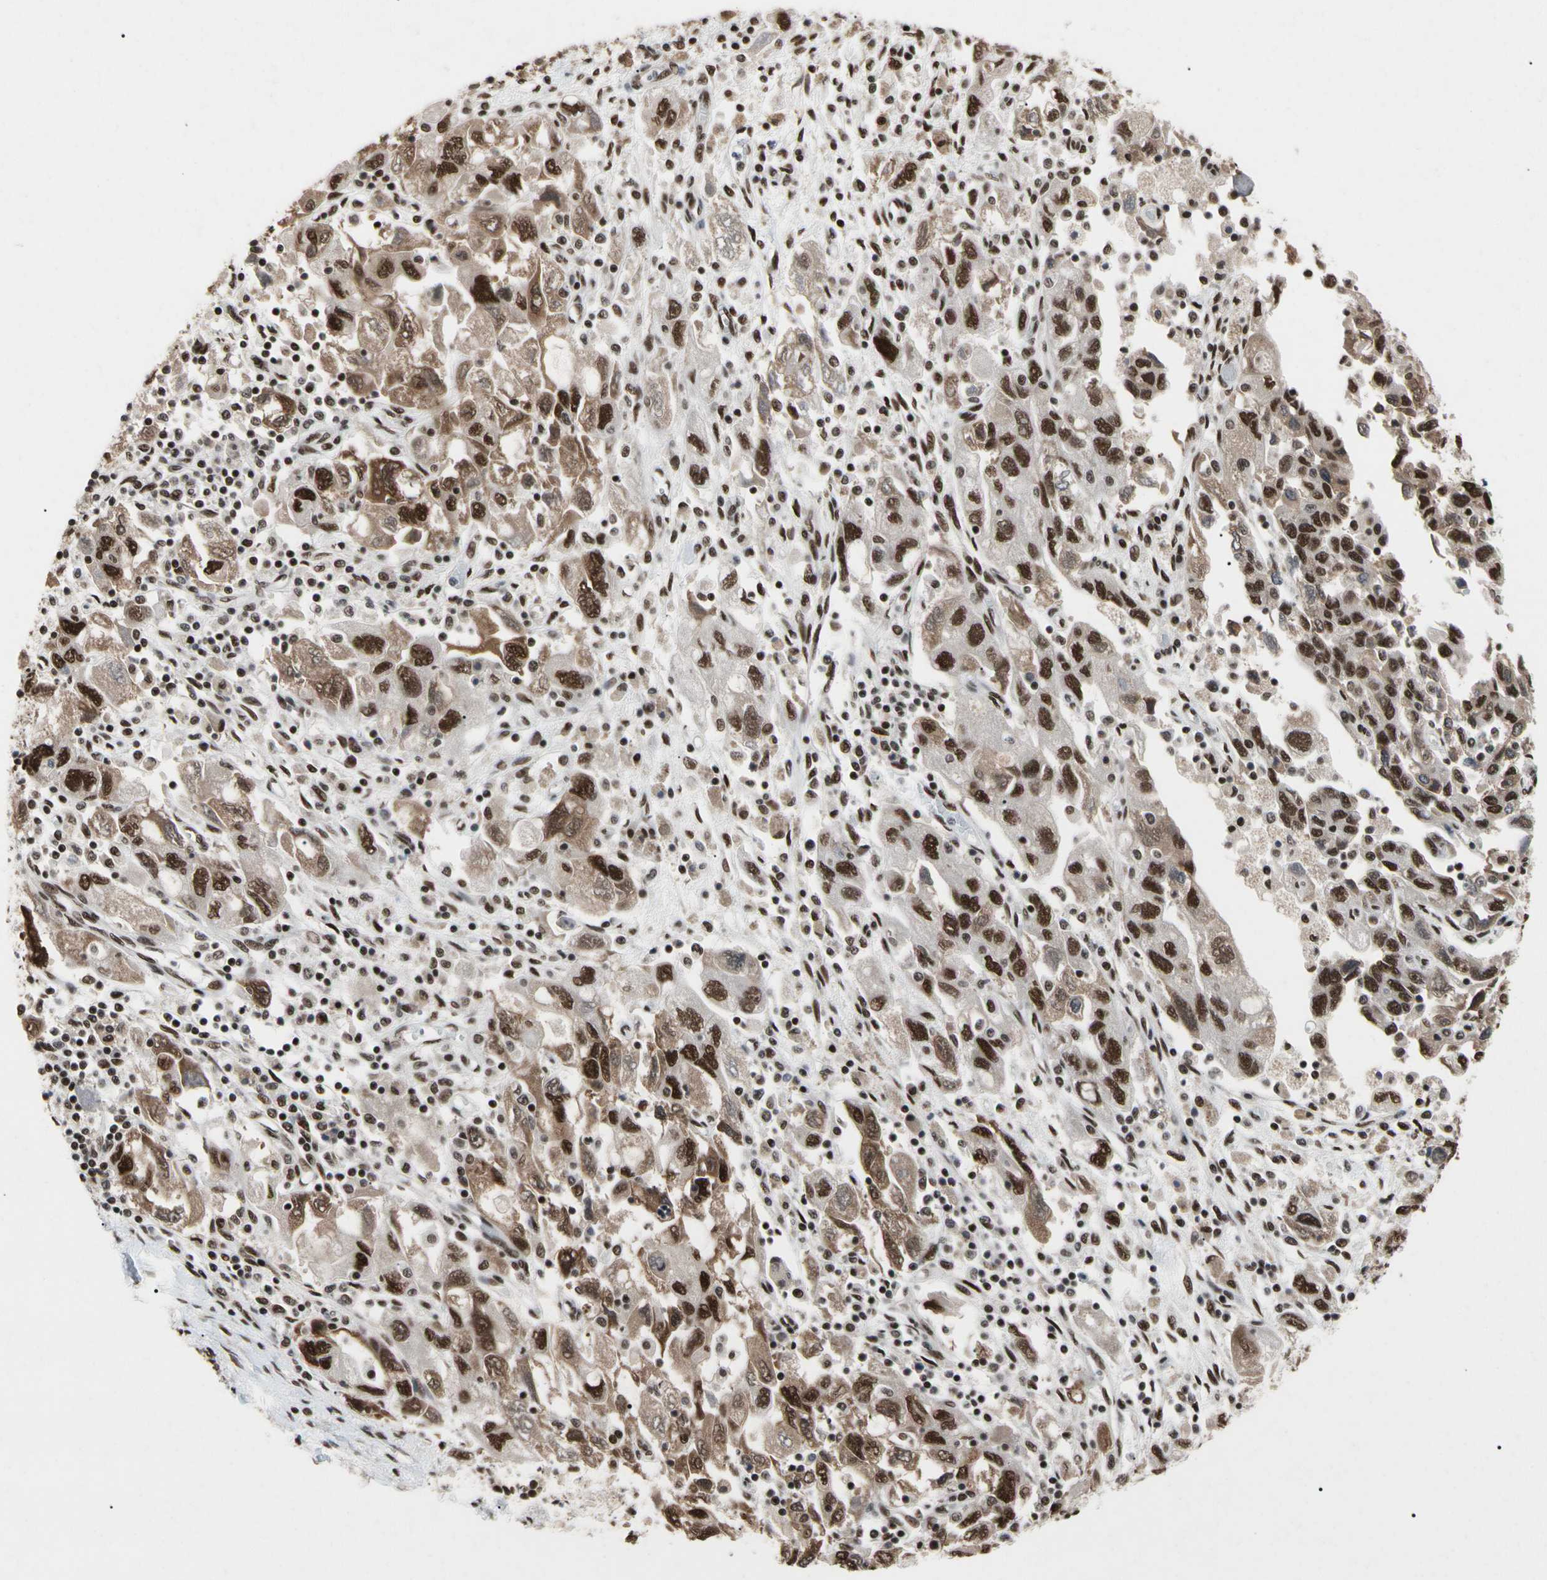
{"staining": {"intensity": "strong", "quantity": ">75%", "location": "cytoplasmic/membranous,nuclear"}, "tissue": "ovarian cancer", "cell_type": "Tumor cells", "image_type": "cancer", "snomed": [{"axis": "morphology", "description": "Carcinoma, NOS"}, {"axis": "morphology", "description": "Cystadenocarcinoma, serous, NOS"}, {"axis": "topography", "description": "Ovary"}], "caption": "Immunohistochemistry of human ovarian cancer (carcinoma) reveals high levels of strong cytoplasmic/membranous and nuclear positivity in about >75% of tumor cells.", "gene": "FAM98B", "patient": {"sex": "female", "age": 69}}